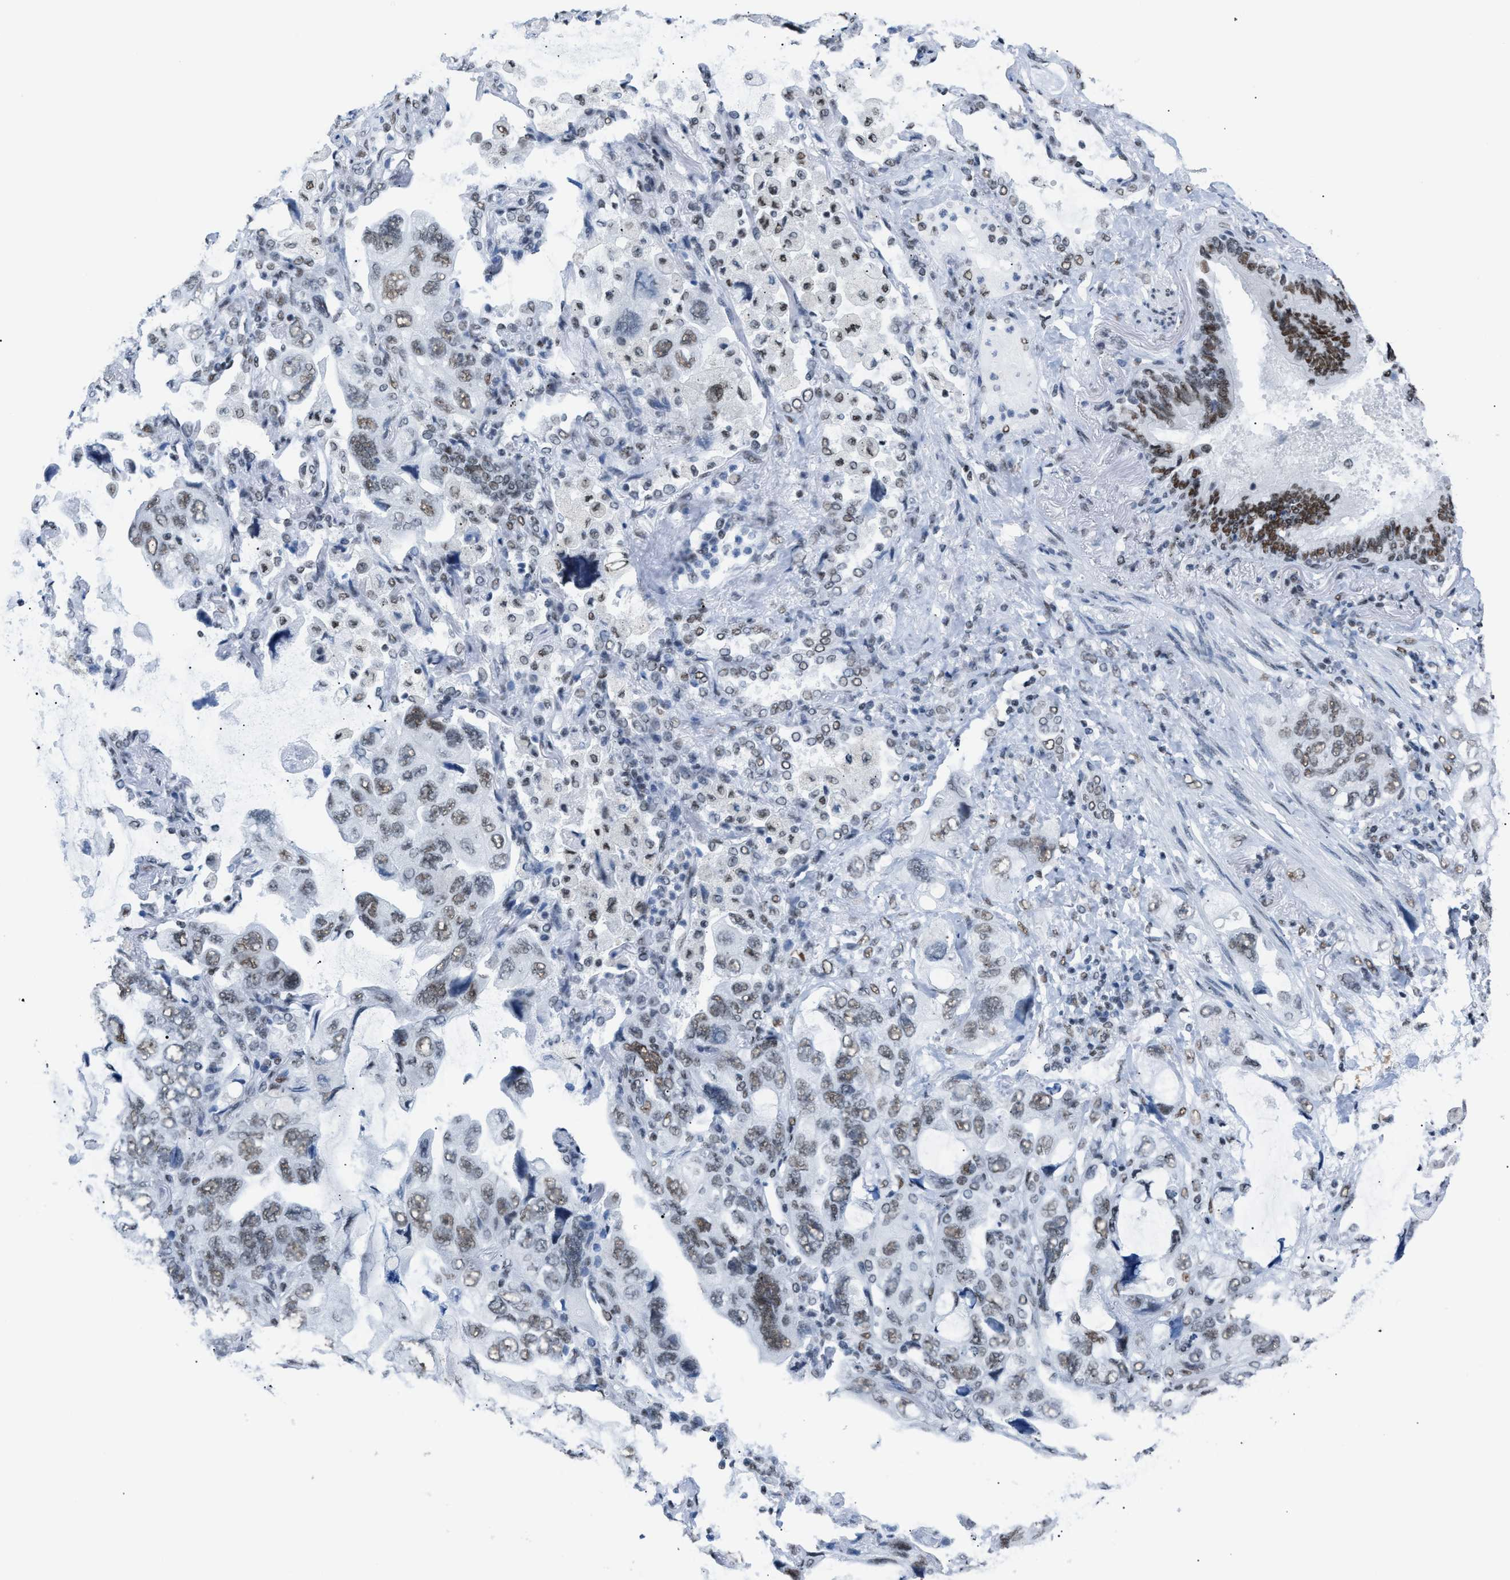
{"staining": {"intensity": "moderate", "quantity": "25%-75%", "location": "nuclear"}, "tissue": "lung cancer", "cell_type": "Tumor cells", "image_type": "cancer", "snomed": [{"axis": "morphology", "description": "Squamous cell carcinoma, NOS"}, {"axis": "topography", "description": "Lung"}], "caption": "Immunohistochemical staining of human lung squamous cell carcinoma shows medium levels of moderate nuclear staining in approximately 25%-75% of tumor cells.", "gene": "CCAR2", "patient": {"sex": "female", "age": 73}}